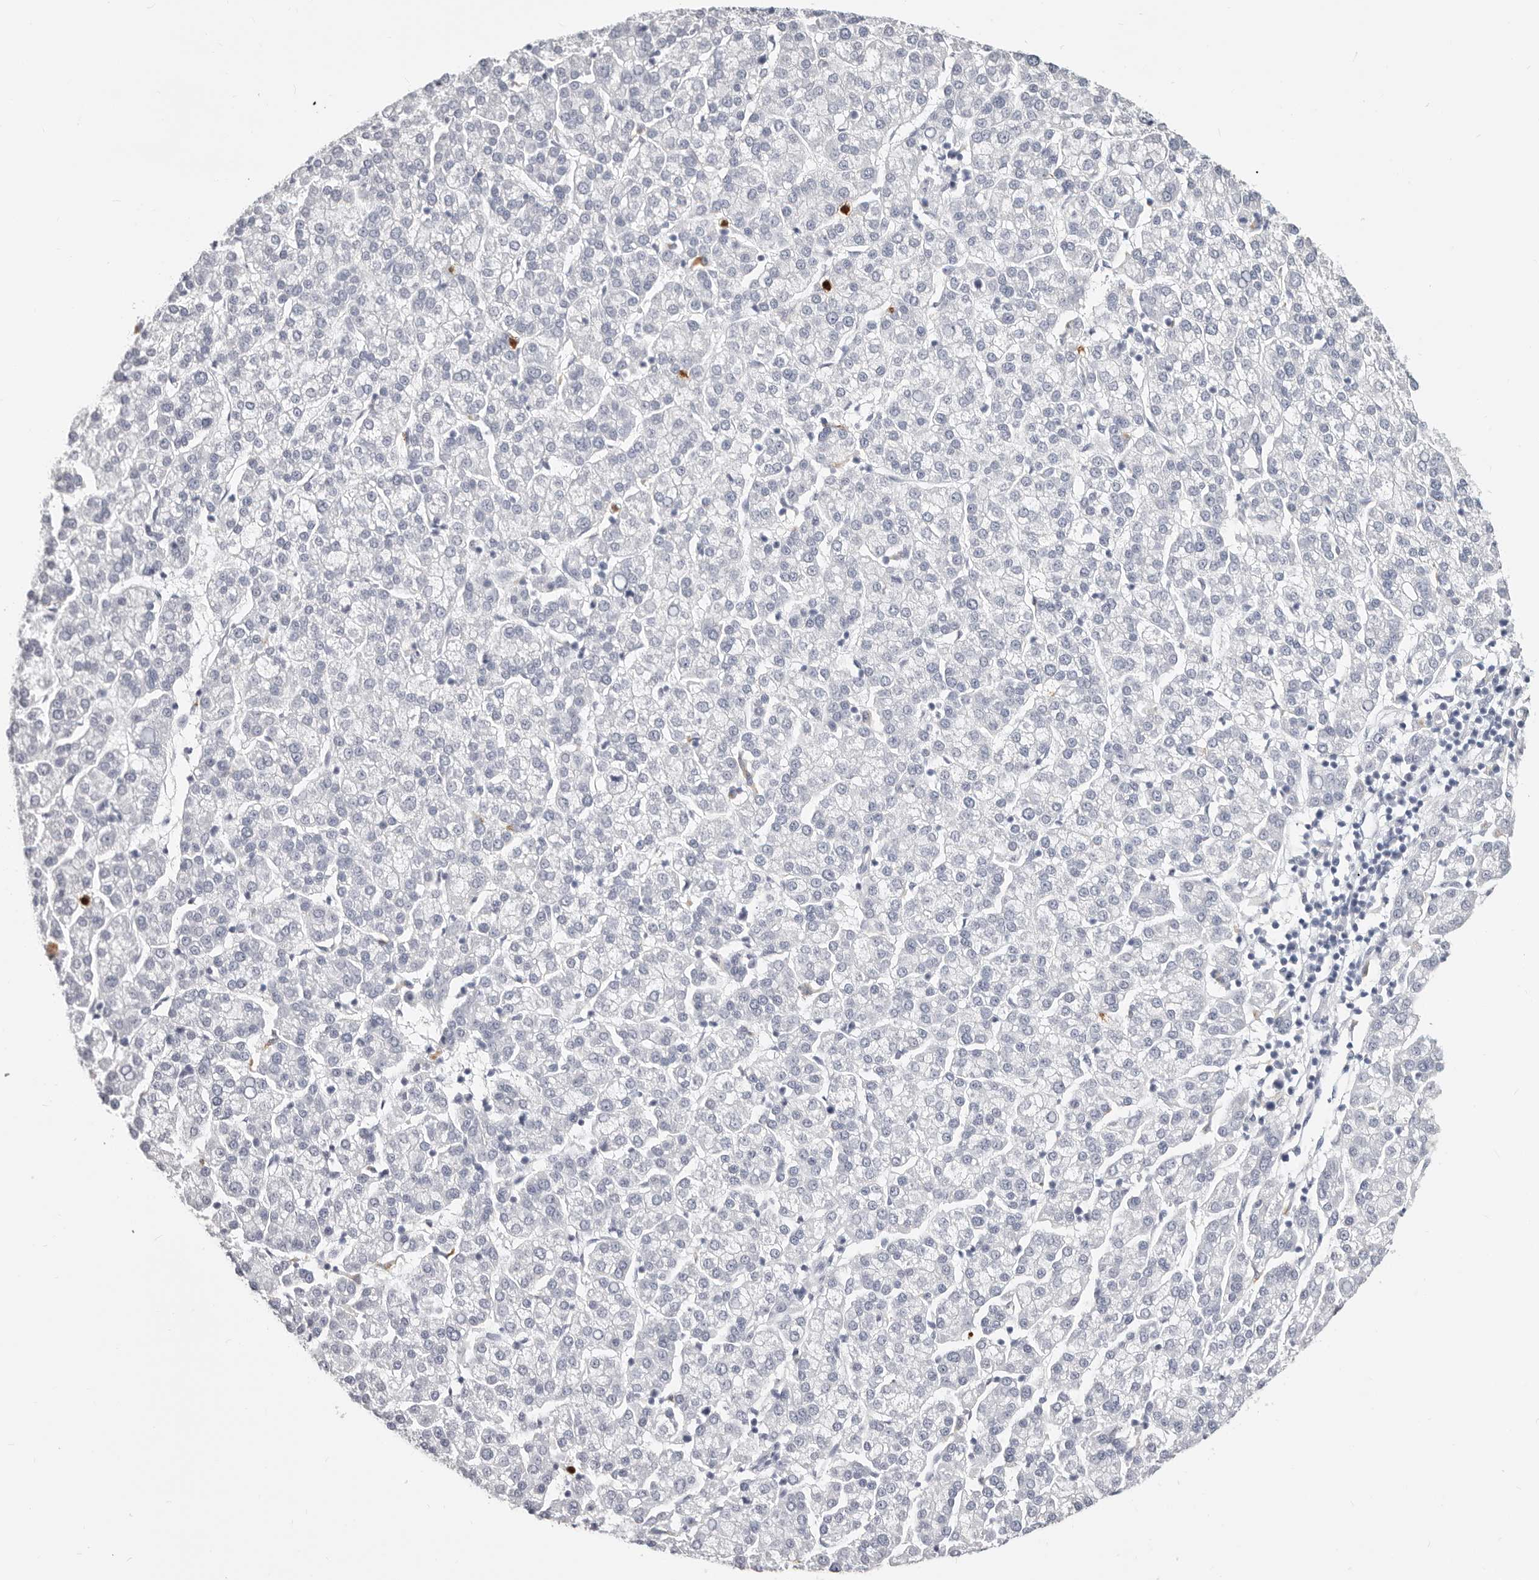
{"staining": {"intensity": "negative", "quantity": "none", "location": "none"}, "tissue": "liver cancer", "cell_type": "Tumor cells", "image_type": "cancer", "snomed": [{"axis": "morphology", "description": "Carcinoma, Hepatocellular, NOS"}, {"axis": "topography", "description": "Liver"}], "caption": "The IHC histopathology image has no significant staining in tumor cells of hepatocellular carcinoma (liver) tissue. Nuclei are stained in blue.", "gene": "CAMP", "patient": {"sex": "female", "age": 58}}